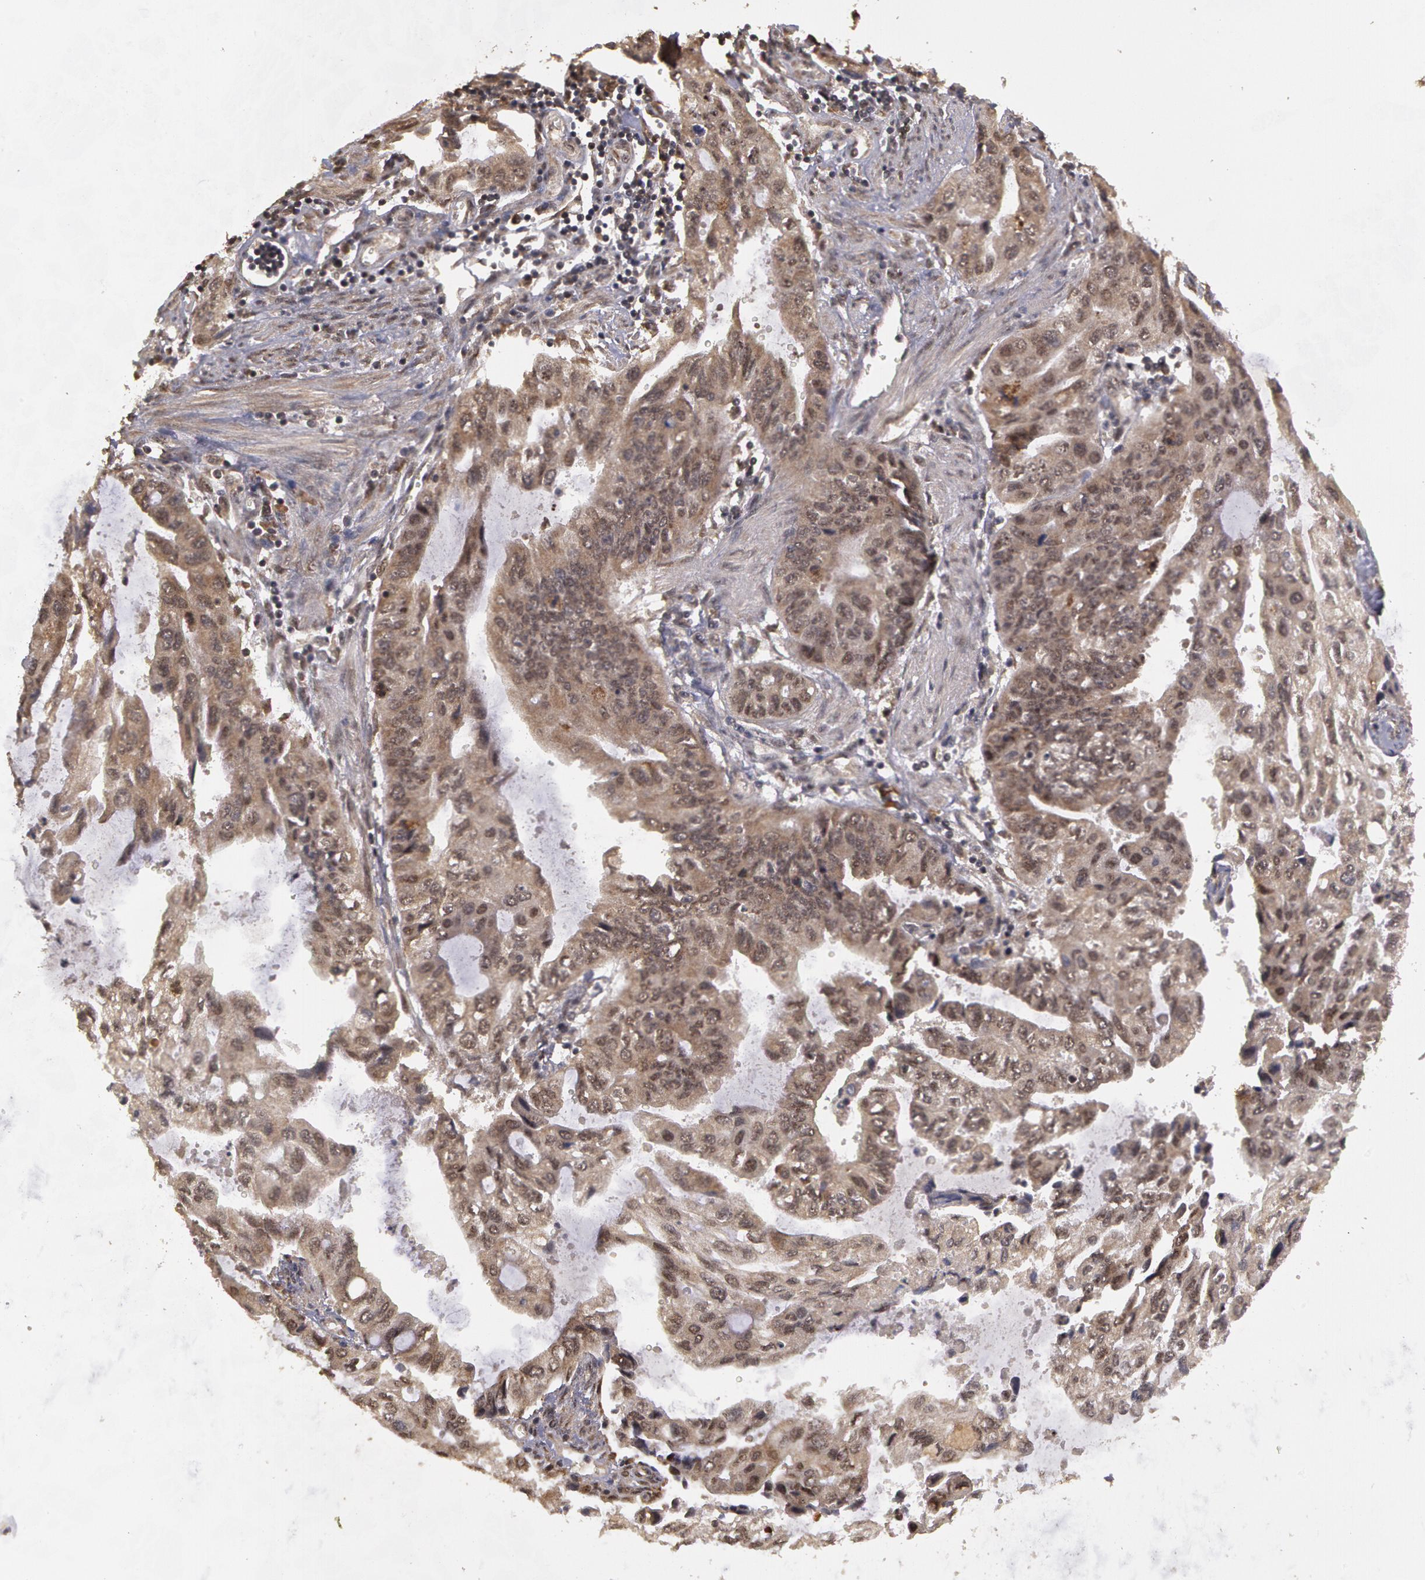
{"staining": {"intensity": "moderate", "quantity": ">75%", "location": "cytoplasmic/membranous"}, "tissue": "stomach cancer", "cell_type": "Tumor cells", "image_type": "cancer", "snomed": [{"axis": "morphology", "description": "Adenocarcinoma, NOS"}, {"axis": "topography", "description": "Stomach, upper"}], "caption": "Tumor cells demonstrate moderate cytoplasmic/membranous staining in approximately >75% of cells in adenocarcinoma (stomach).", "gene": "GLIS1", "patient": {"sex": "female", "age": 52}}